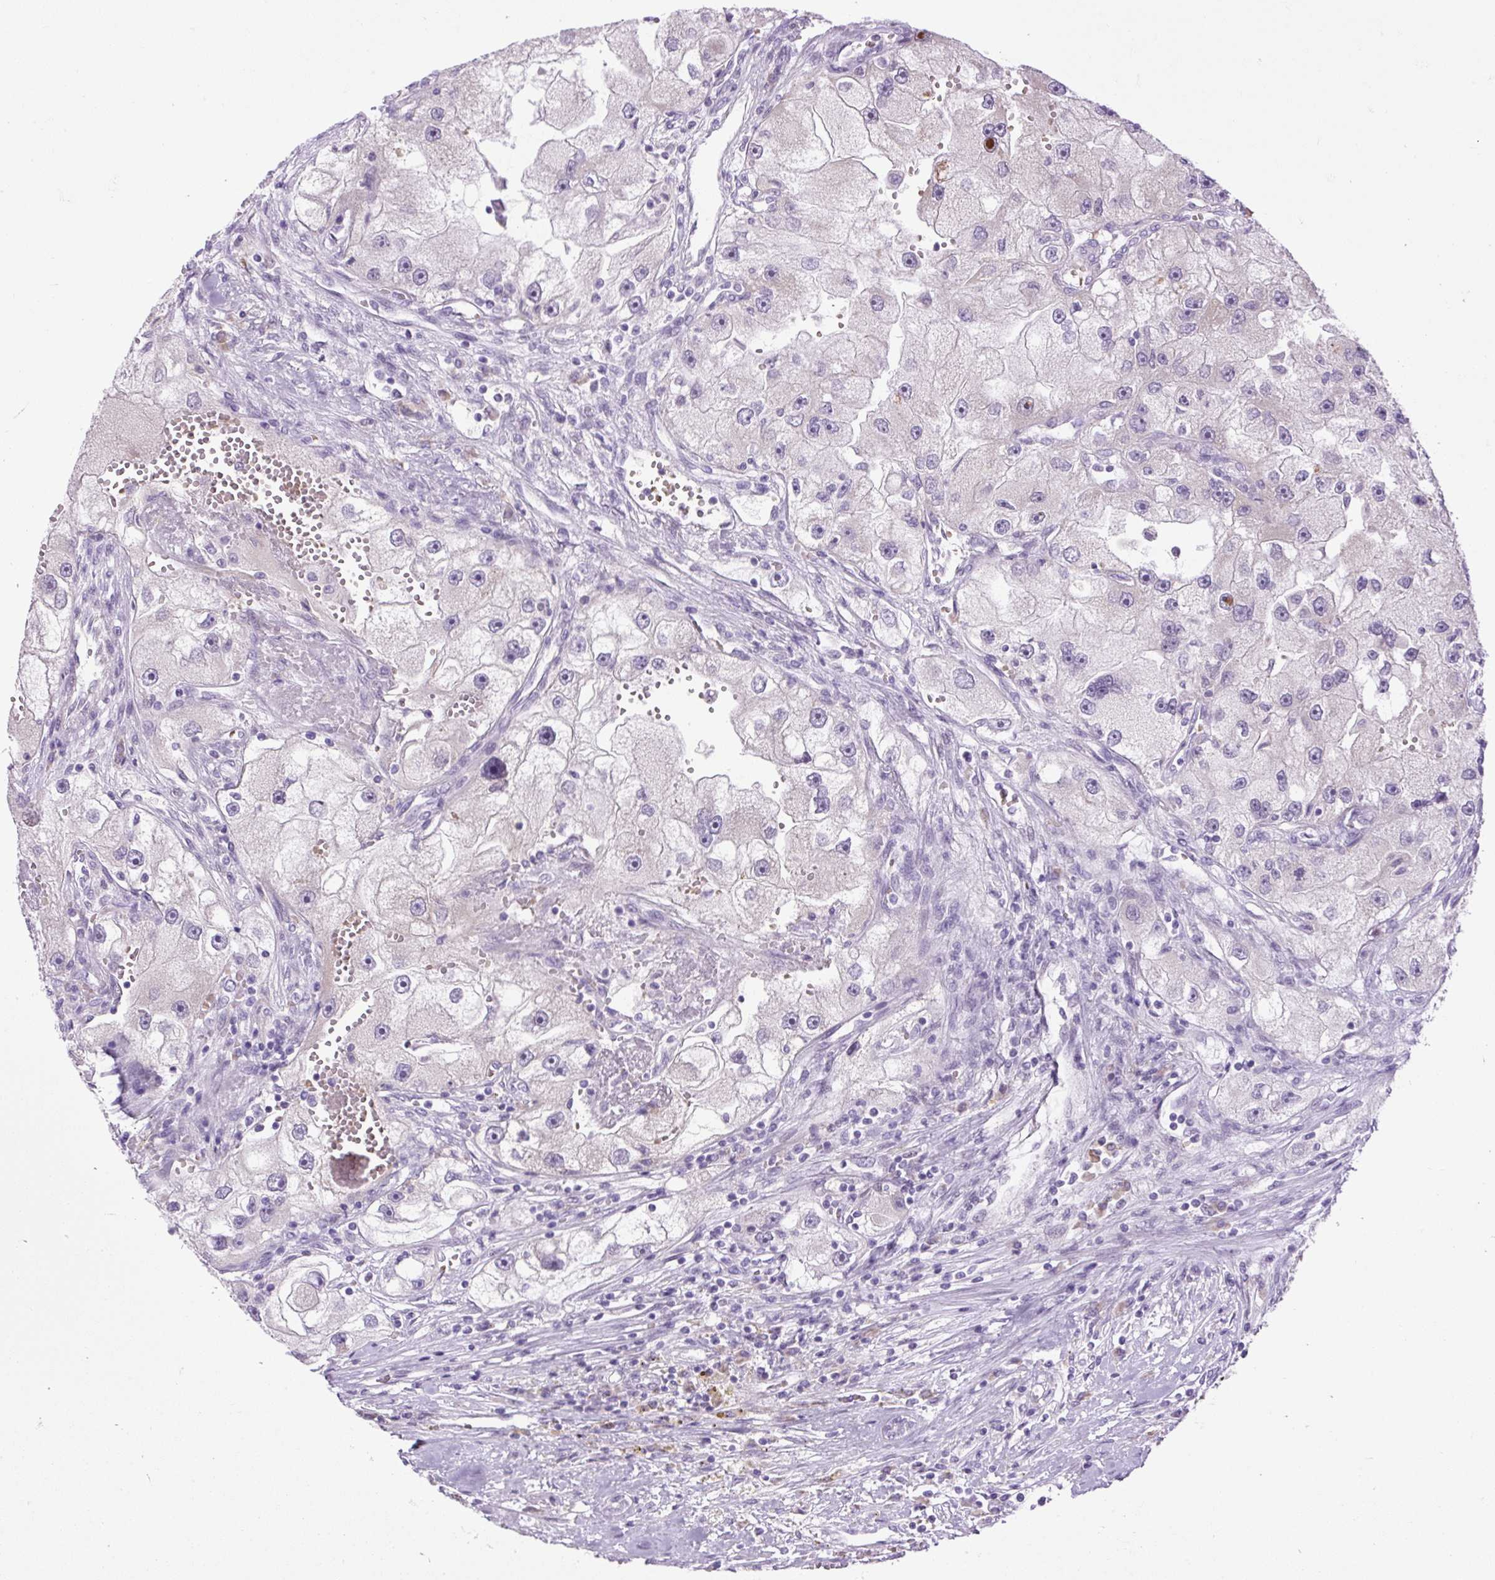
{"staining": {"intensity": "negative", "quantity": "none", "location": "none"}, "tissue": "renal cancer", "cell_type": "Tumor cells", "image_type": "cancer", "snomed": [{"axis": "morphology", "description": "Adenocarcinoma, NOS"}, {"axis": "topography", "description": "Kidney"}], "caption": "Tumor cells are negative for protein expression in human renal cancer (adenocarcinoma).", "gene": "SCO2", "patient": {"sex": "male", "age": 63}}